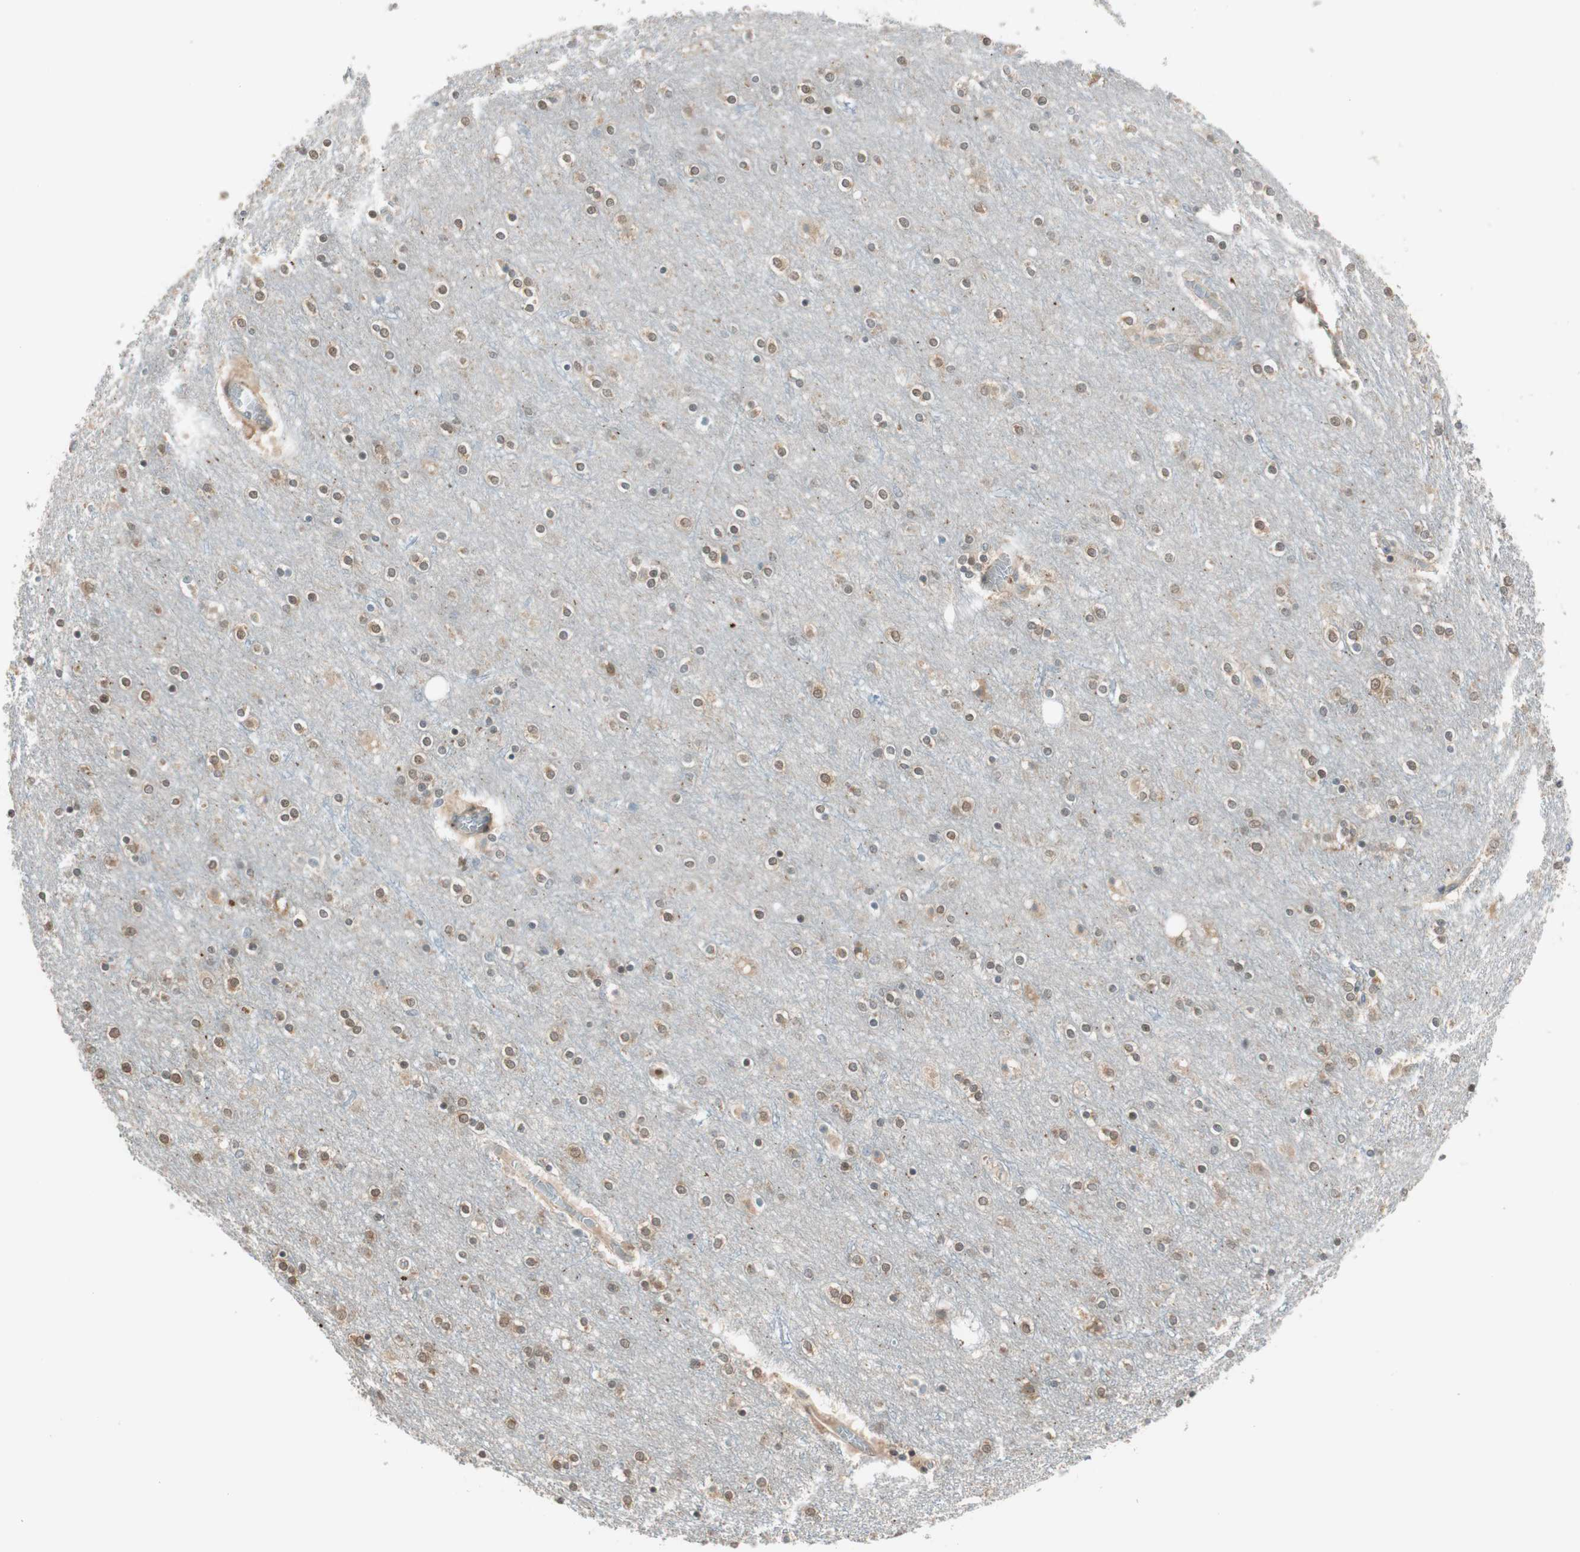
{"staining": {"intensity": "negative", "quantity": "none", "location": "none"}, "tissue": "cerebral cortex", "cell_type": "Endothelial cells", "image_type": "normal", "snomed": [{"axis": "morphology", "description": "Normal tissue, NOS"}, {"axis": "topography", "description": "Cerebral cortex"}], "caption": "Immunohistochemistry (IHC) photomicrograph of benign cerebral cortex stained for a protein (brown), which shows no expression in endothelial cells. (Stains: DAB IHC with hematoxylin counter stain, Microscopy: brightfield microscopy at high magnification).", "gene": "CGRRF1", "patient": {"sex": "female", "age": 54}}